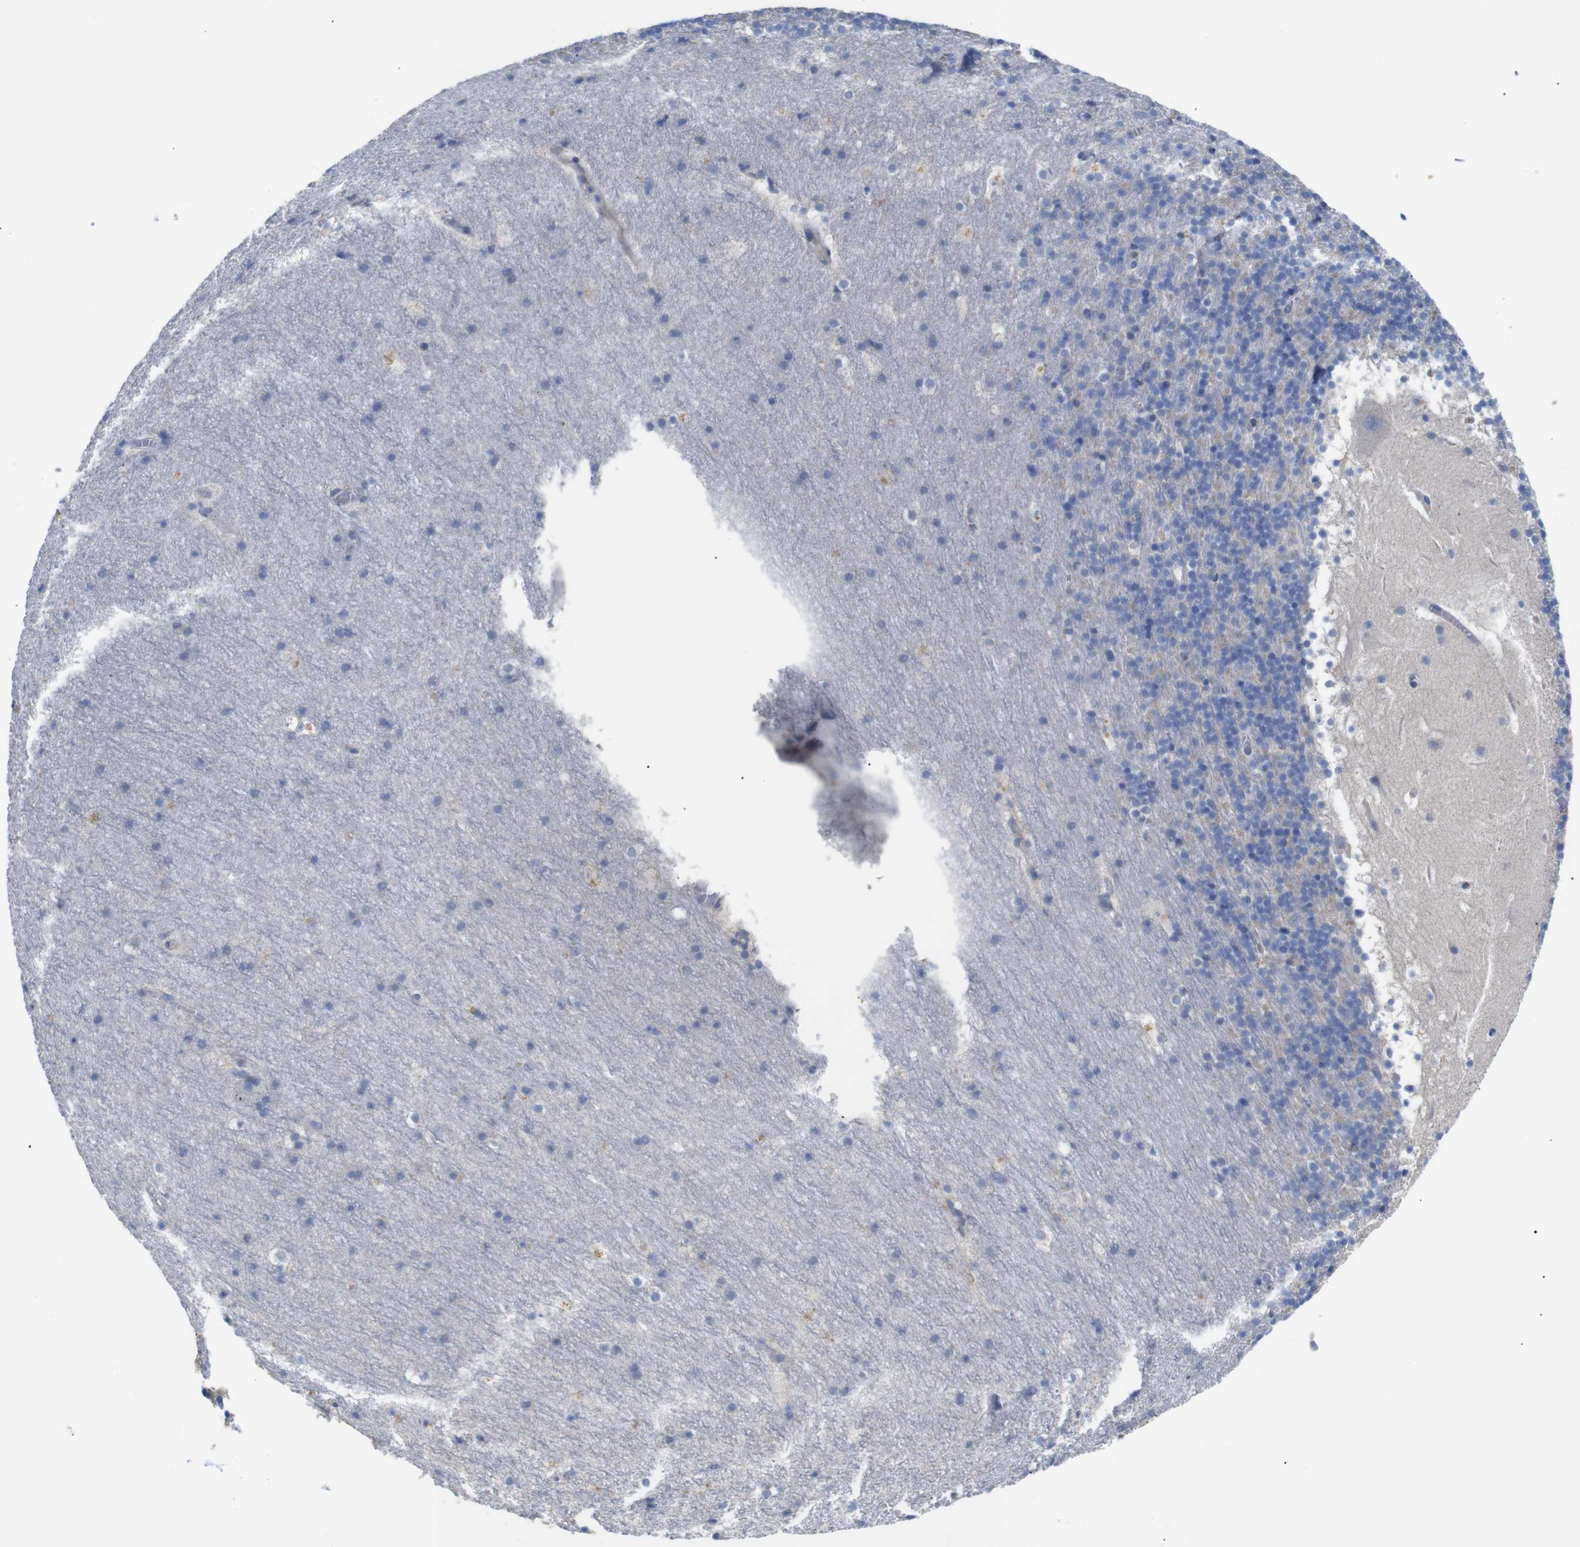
{"staining": {"intensity": "weak", "quantity": "25%-75%", "location": "cytoplasmic/membranous"}, "tissue": "cerebellum", "cell_type": "Cells in granular layer", "image_type": "normal", "snomed": [{"axis": "morphology", "description": "Normal tissue, NOS"}, {"axis": "topography", "description": "Cerebellum"}], "caption": "Protein expression analysis of benign cerebellum demonstrates weak cytoplasmic/membranous staining in approximately 25%-75% of cells in granular layer.", "gene": "ALOX15", "patient": {"sex": "male", "age": 45}}